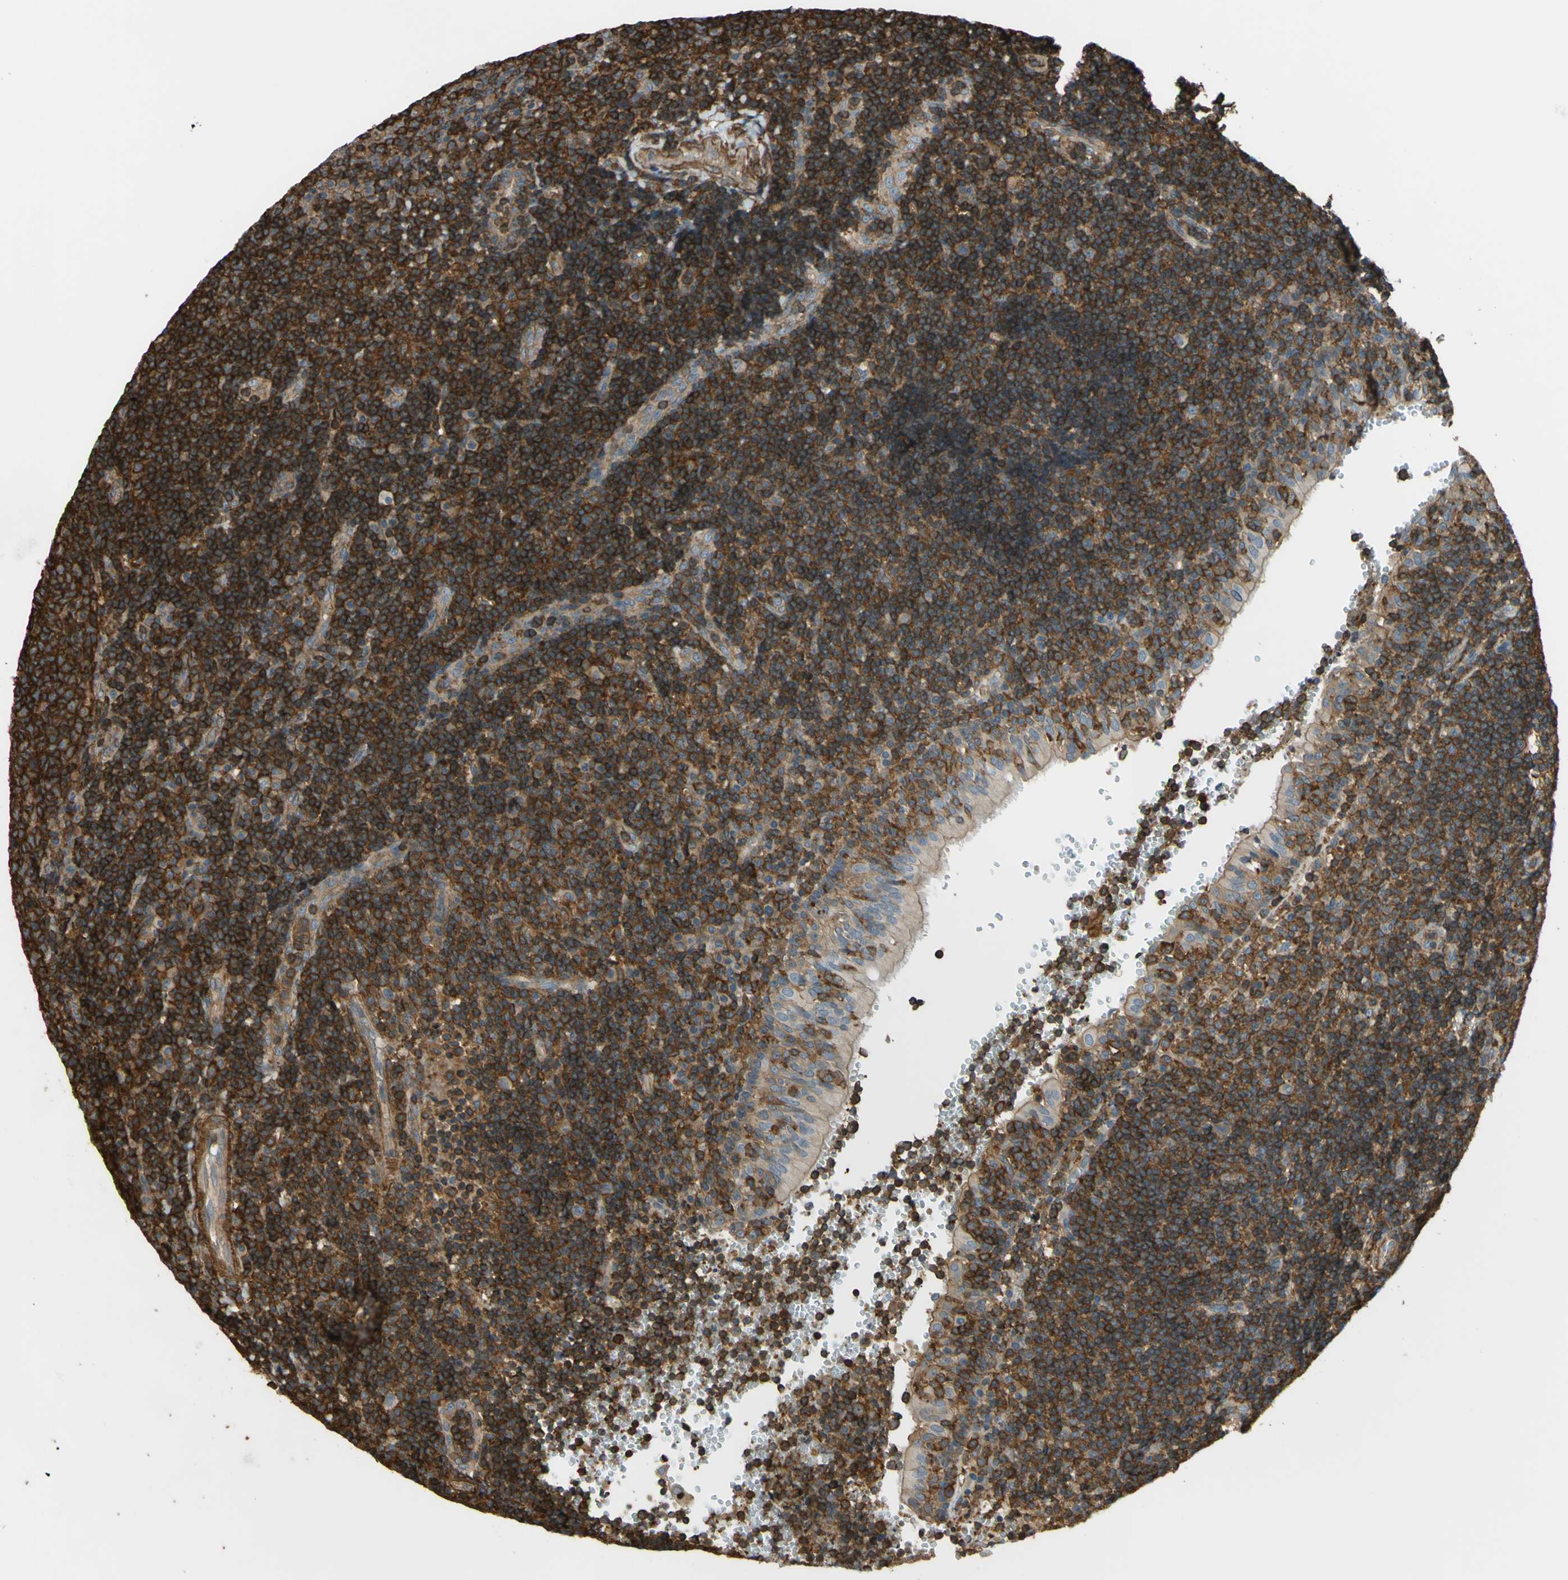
{"staining": {"intensity": "strong", "quantity": ">75%", "location": "cytoplasmic/membranous"}, "tissue": "tonsil", "cell_type": "Germinal center cells", "image_type": "normal", "snomed": [{"axis": "morphology", "description": "Normal tissue, NOS"}, {"axis": "topography", "description": "Tonsil"}], "caption": "Immunohistochemical staining of unremarkable tonsil shows high levels of strong cytoplasmic/membranous positivity in approximately >75% of germinal center cells.", "gene": "ADD3", "patient": {"sex": "female", "age": 40}}